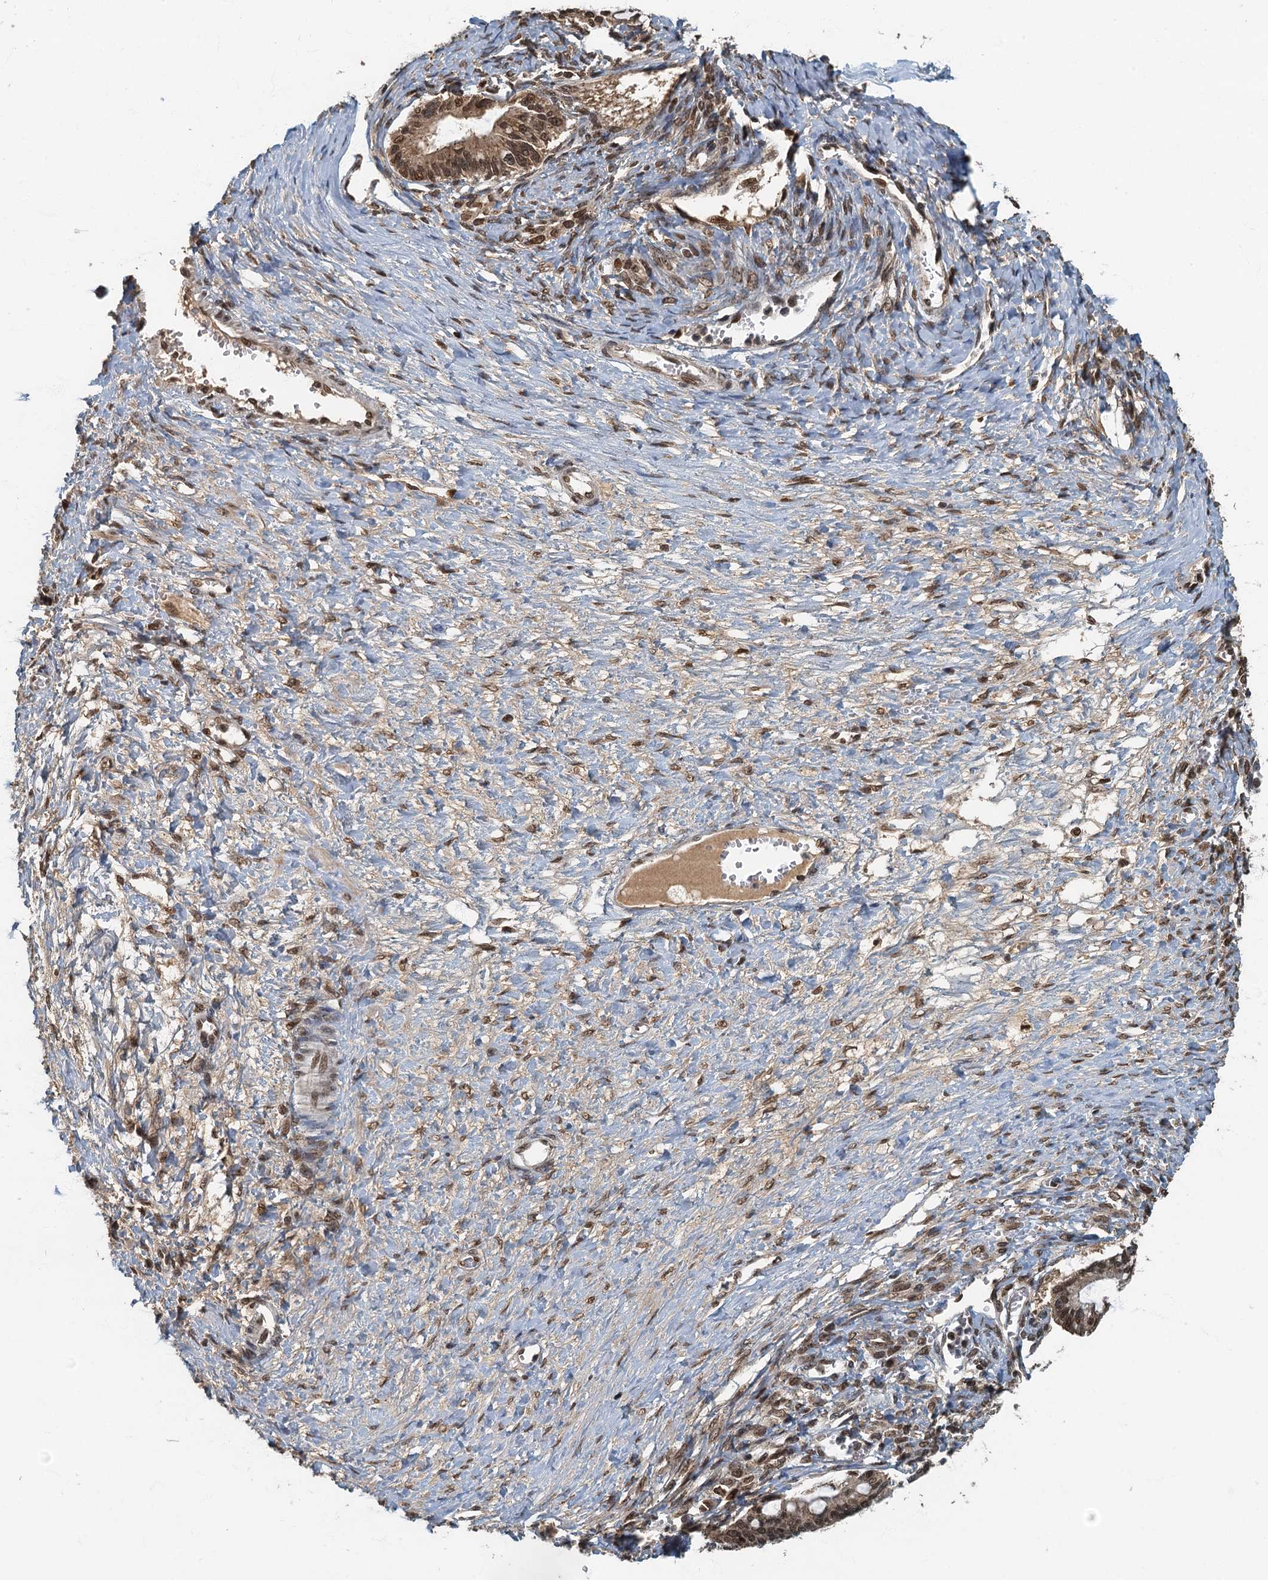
{"staining": {"intensity": "moderate", "quantity": ">75%", "location": "nuclear"}, "tissue": "ovarian cancer", "cell_type": "Tumor cells", "image_type": "cancer", "snomed": [{"axis": "morphology", "description": "Cystadenocarcinoma, mucinous, NOS"}, {"axis": "topography", "description": "Ovary"}], "caption": "Protein staining demonstrates moderate nuclear expression in approximately >75% of tumor cells in ovarian mucinous cystadenocarcinoma.", "gene": "CKAP2L", "patient": {"sex": "female", "age": 73}}